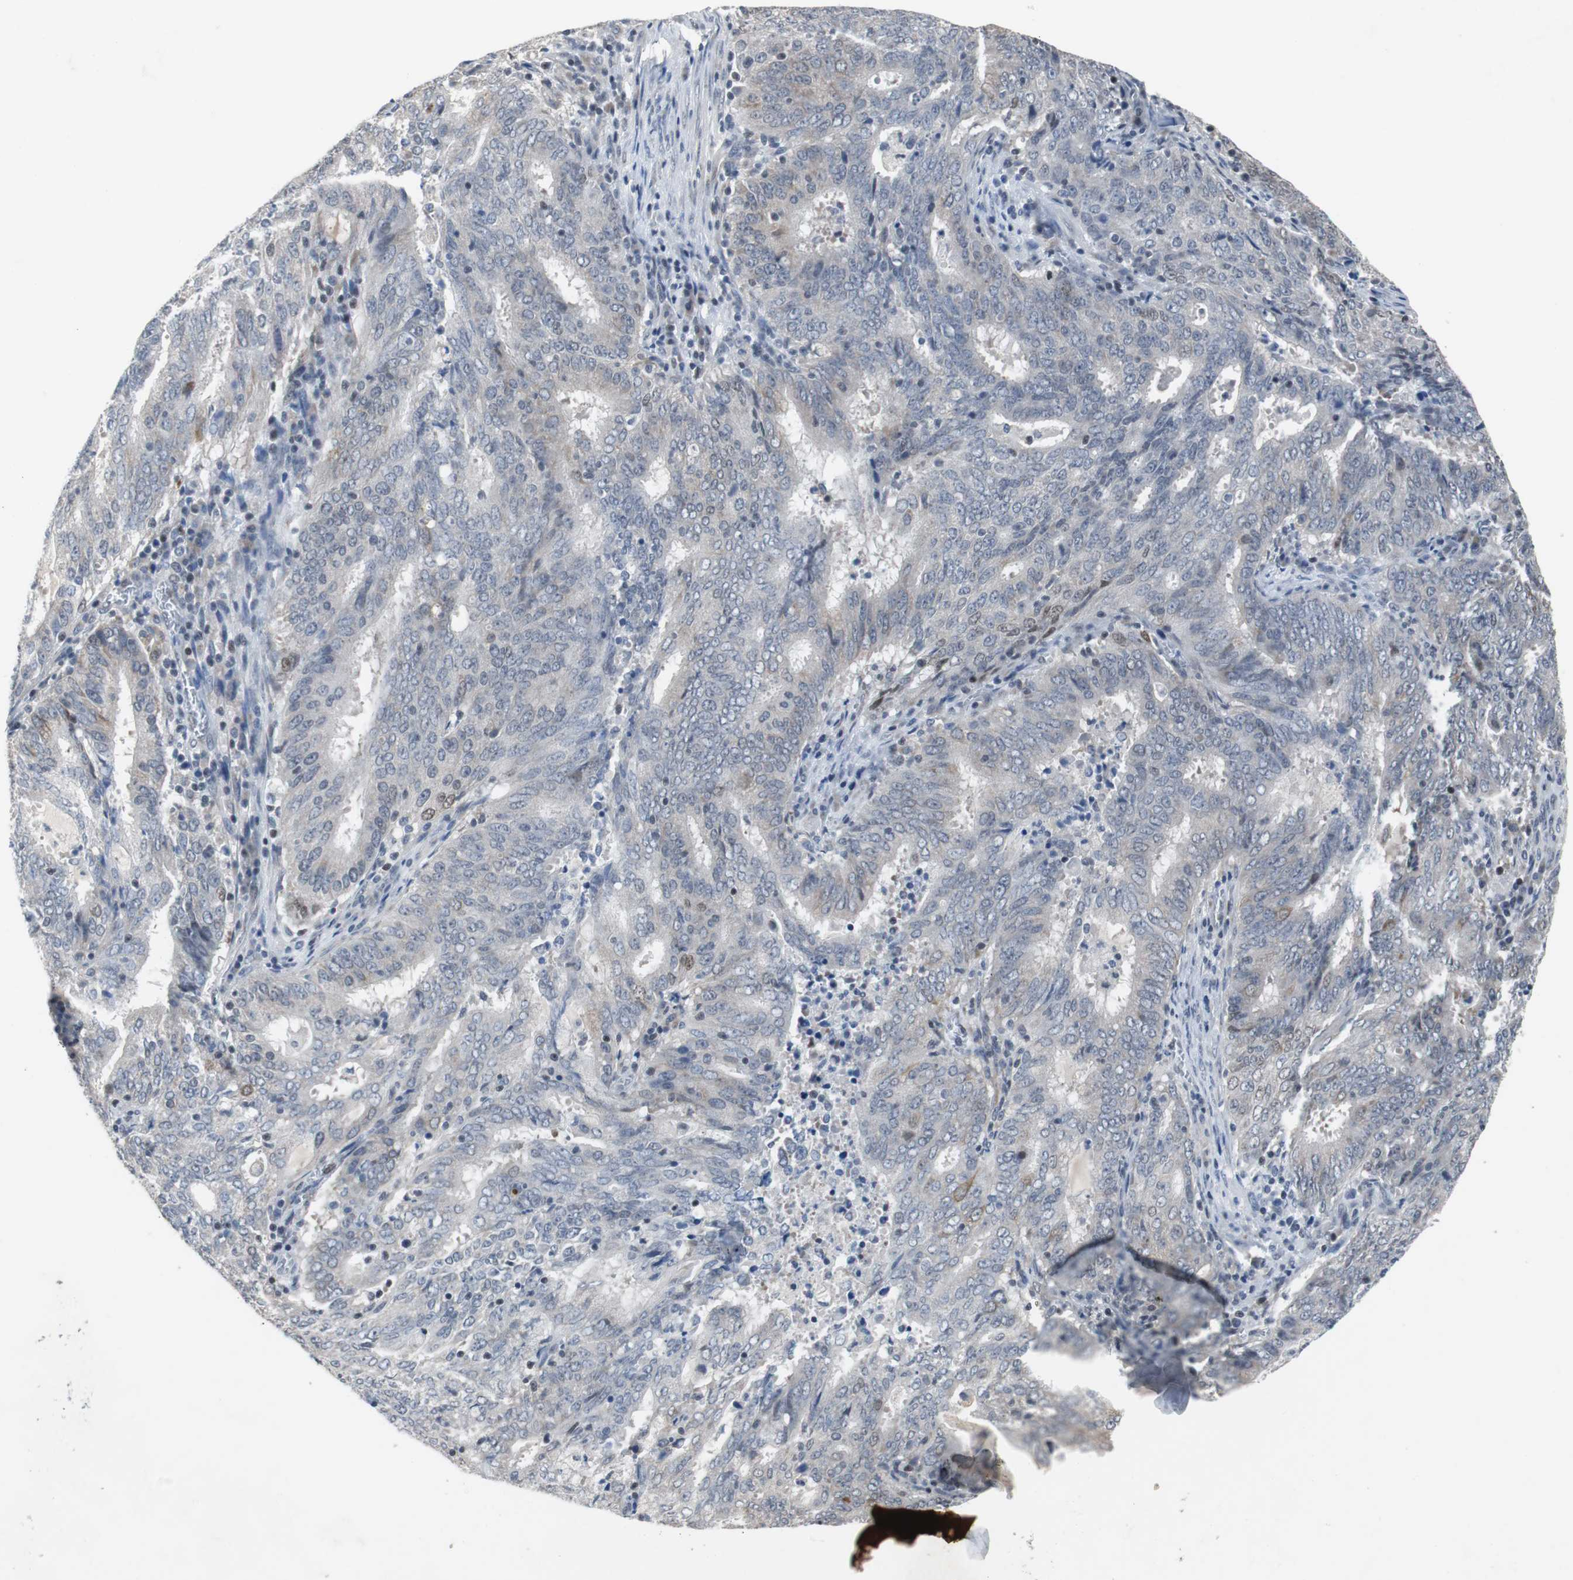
{"staining": {"intensity": "weak", "quantity": "<25%", "location": "nuclear"}, "tissue": "cervical cancer", "cell_type": "Tumor cells", "image_type": "cancer", "snomed": [{"axis": "morphology", "description": "Adenocarcinoma, NOS"}, {"axis": "topography", "description": "Cervix"}], "caption": "A photomicrograph of adenocarcinoma (cervical) stained for a protein exhibits no brown staining in tumor cells. Brightfield microscopy of IHC stained with DAB (3,3'-diaminobenzidine) (brown) and hematoxylin (blue), captured at high magnification.", "gene": "TP63", "patient": {"sex": "female", "age": 44}}